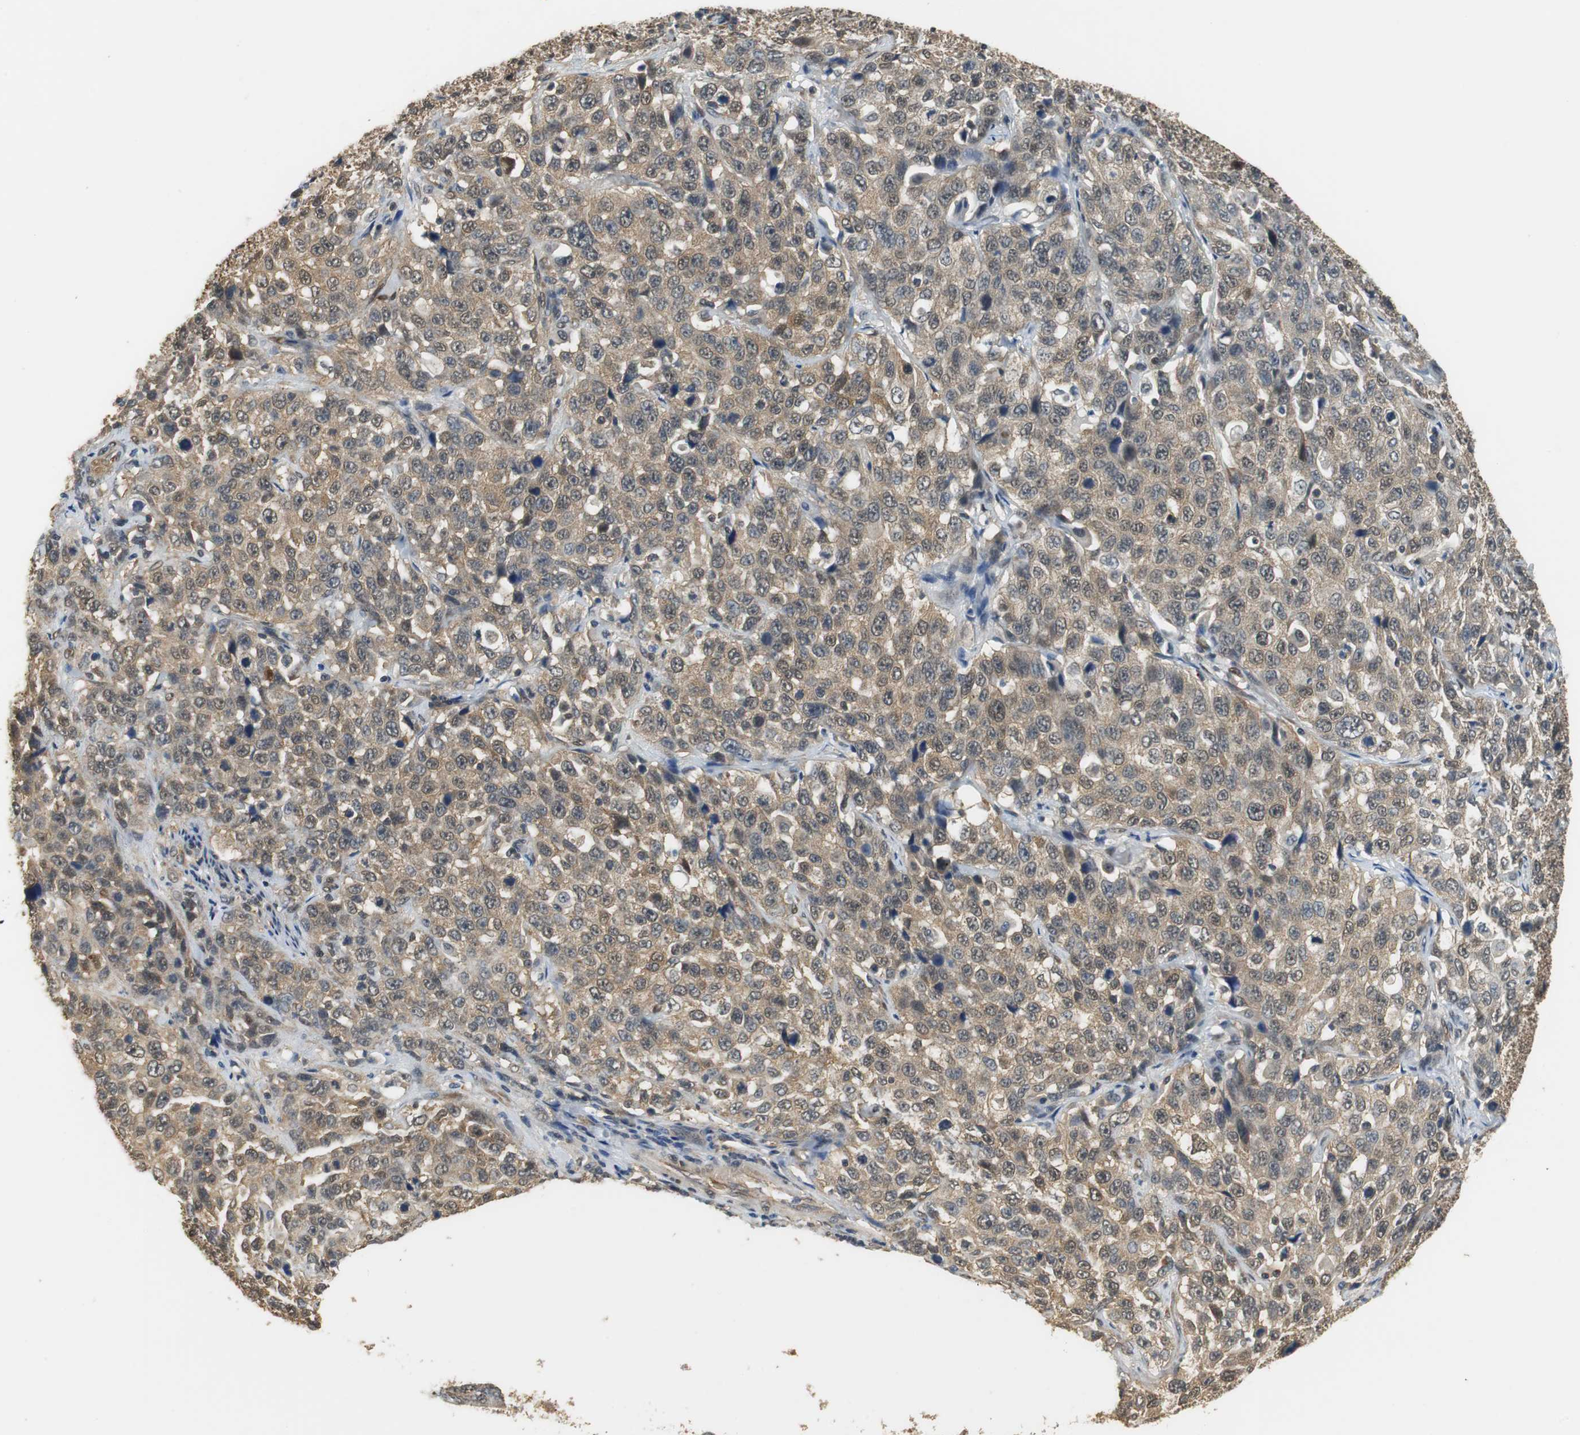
{"staining": {"intensity": "moderate", "quantity": ">75%", "location": "cytoplasmic/membranous,nuclear"}, "tissue": "stomach cancer", "cell_type": "Tumor cells", "image_type": "cancer", "snomed": [{"axis": "morphology", "description": "Normal tissue, NOS"}, {"axis": "morphology", "description": "Adenocarcinoma, NOS"}, {"axis": "topography", "description": "Stomach"}], "caption": "Tumor cells display medium levels of moderate cytoplasmic/membranous and nuclear positivity in approximately >75% of cells in stomach cancer.", "gene": "UBQLN2", "patient": {"sex": "male", "age": 48}}